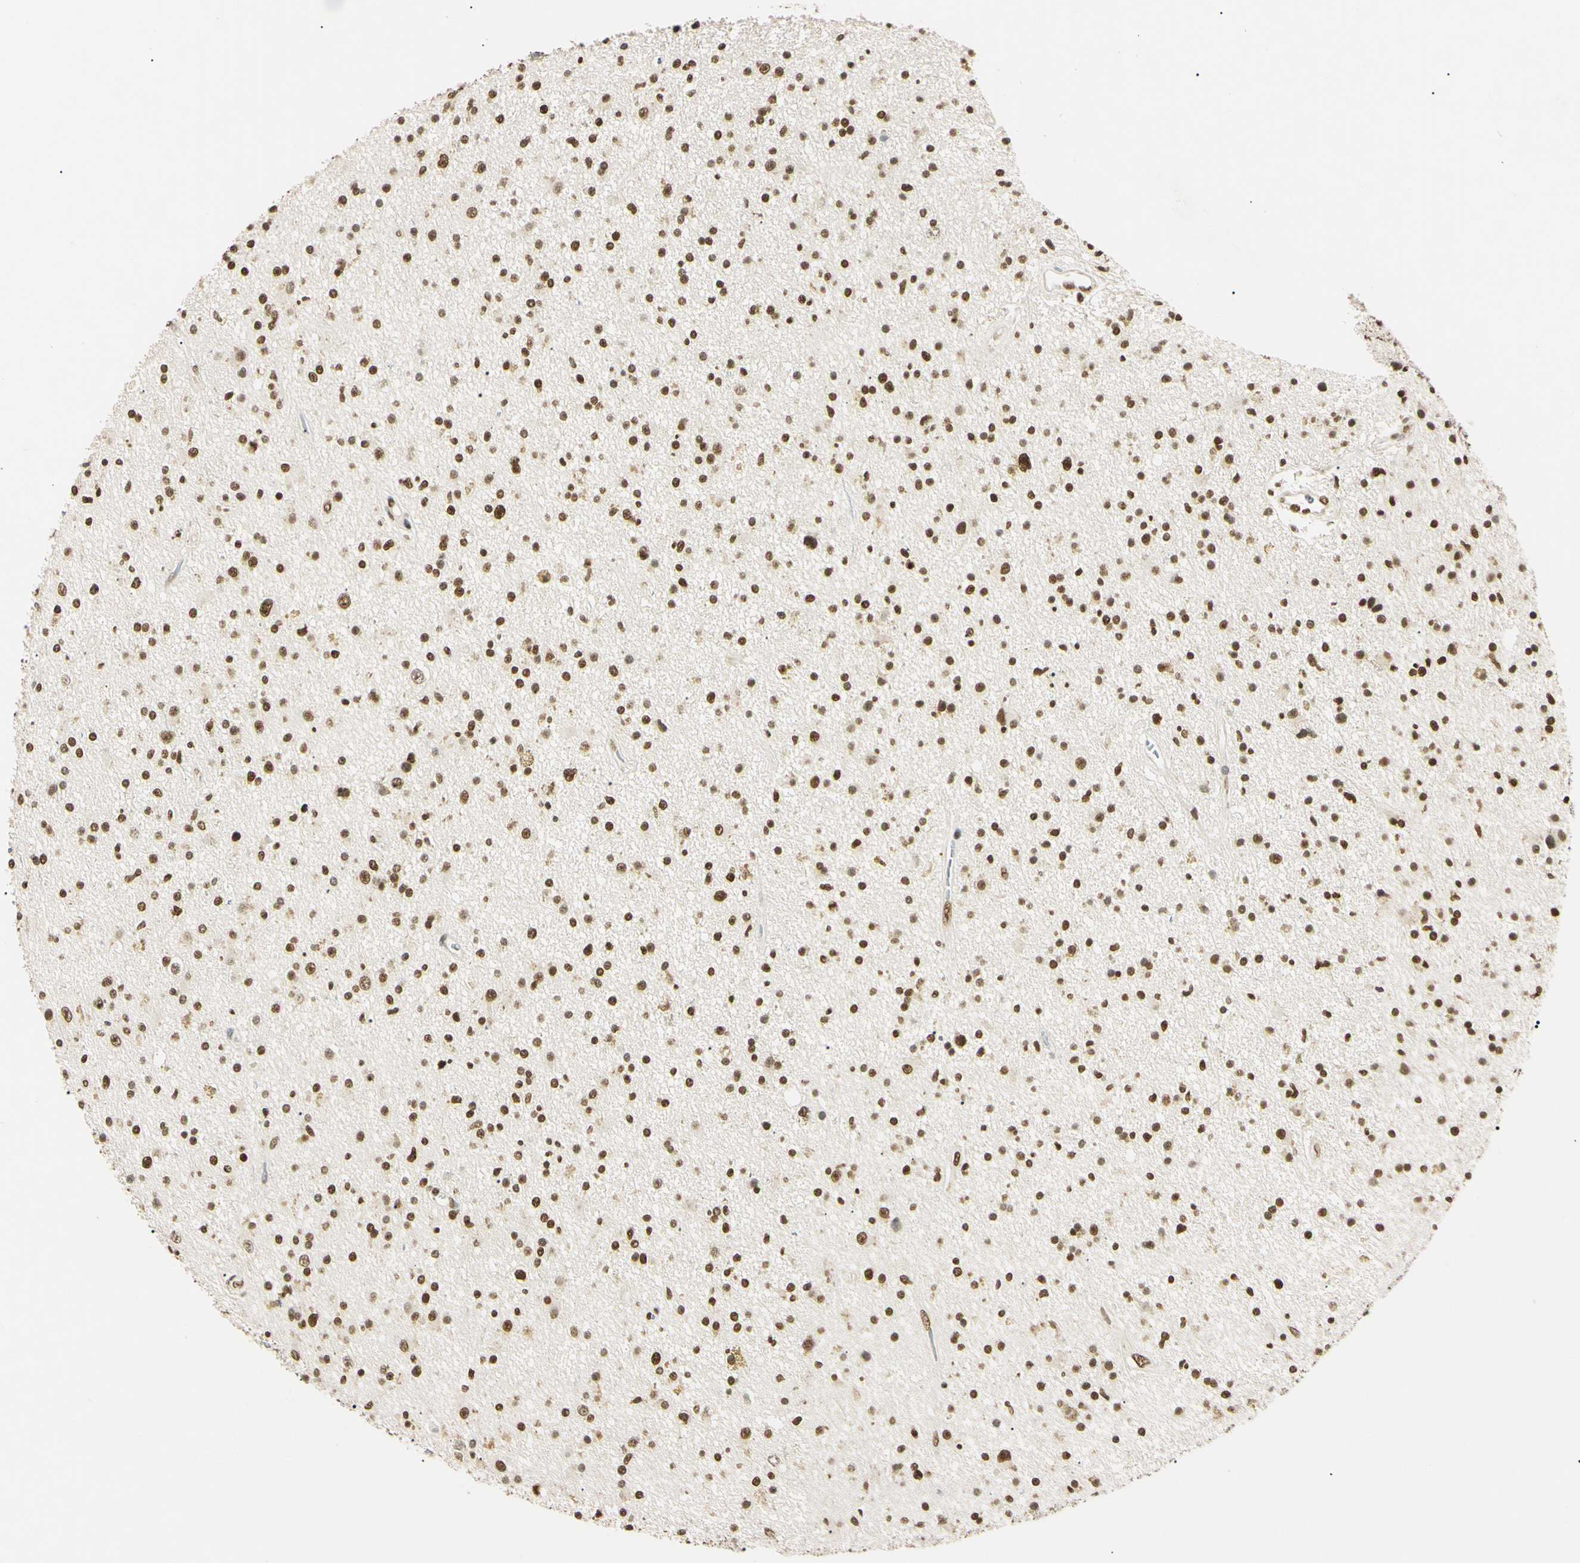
{"staining": {"intensity": "strong", "quantity": ">75%", "location": "nuclear"}, "tissue": "glioma", "cell_type": "Tumor cells", "image_type": "cancer", "snomed": [{"axis": "morphology", "description": "Glioma, malignant, High grade"}, {"axis": "topography", "description": "Brain"}], "caption": "IHC (DAB) staining of human glioma exhibits strong nuclear protein staining in approximately >75% of tumor cells. (Stains: DAB (3,3'-diaminobenzidine) in brown, nuclei in blue, Microscopy: brightfield microscopy at high magnification).", "gene": "SMARCA5", "patient": {"sex": "male", "age": 33}}